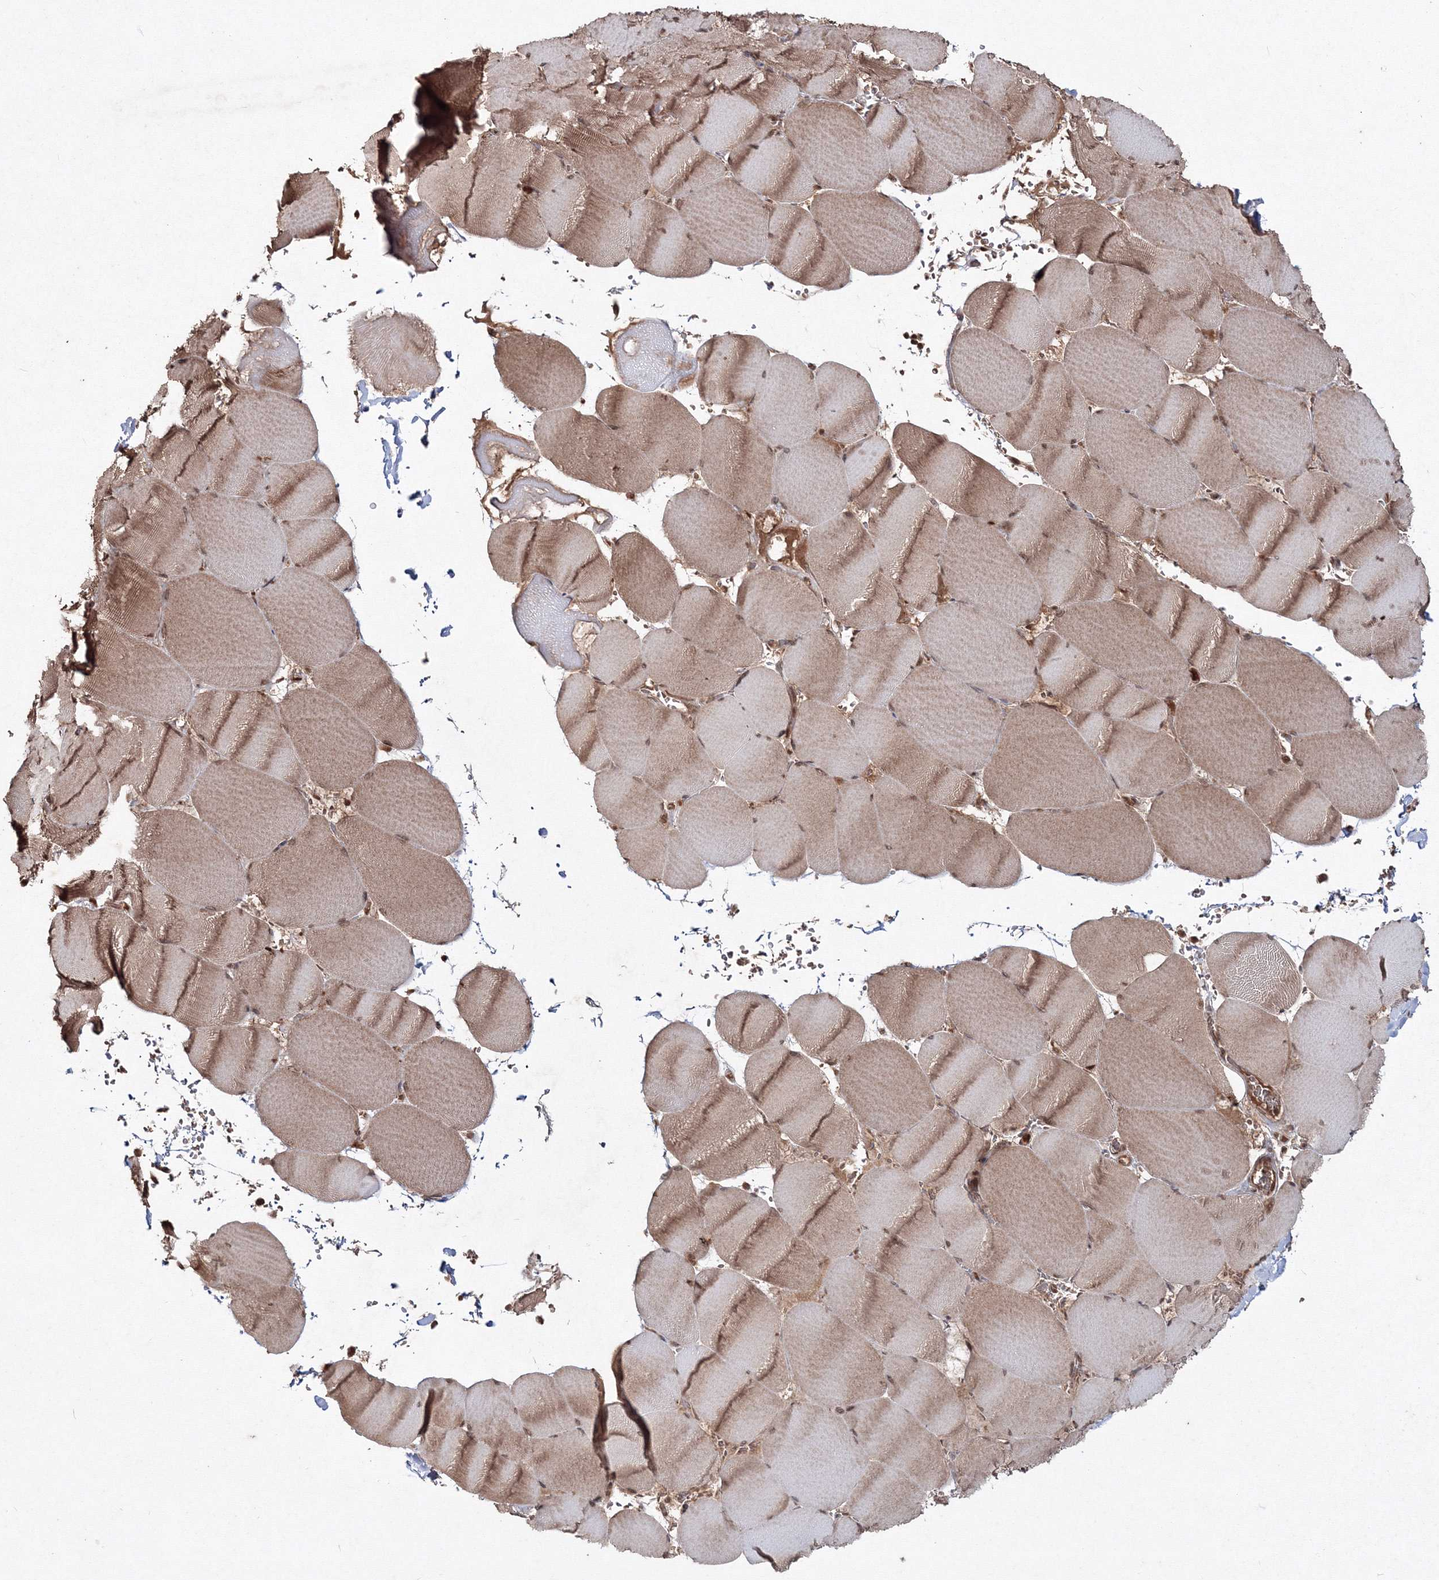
{"staining": {"intensity": "moderate", "quantity": ">75%", "location": "cytoplasmic/membranous"}, "tissue": "skeletal muscle", "cell_type": "Myocytes", "image_type": "normal", "snomed": [{"axis": "morphology", "description": "Normal tissue, NOS"}, {"axis": "topography", "description": "Skeletal muscle"}, {"axis": "topography", "description": "Head-Neck"}], "caption": "High-magnification brightfield microscopy of normal skeletal muscle stained with DAB (brown) and counterstained with hematoxylin (blue). myocytes exhibit moderate cytoplasmic/membranous staining is present in about>75% of cells.", "gene": "PEX13", "patient": {"sex": "male", "age": 66}}